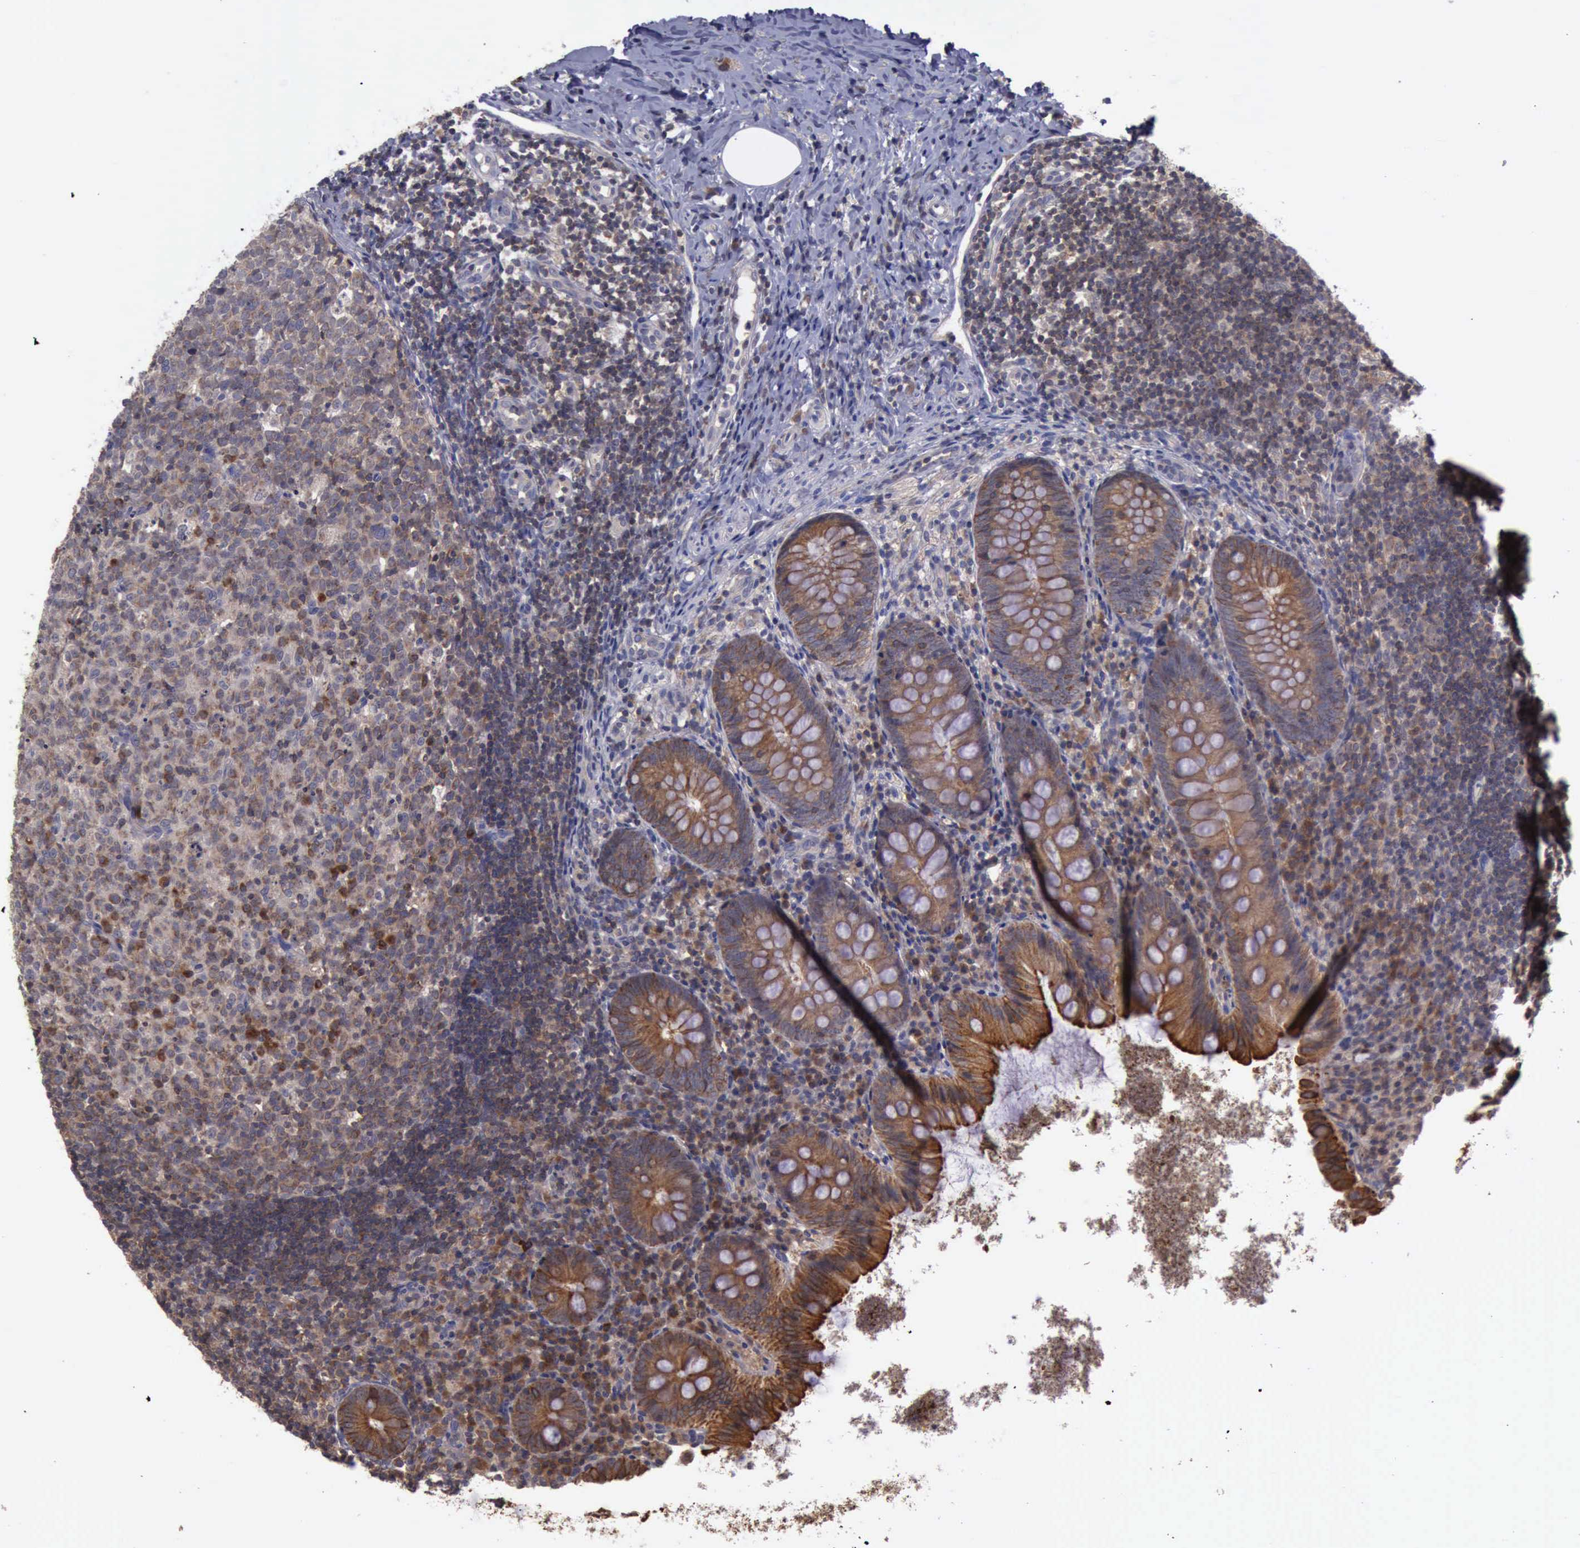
{"staining": {"intensity": "moderate", "quantity": ">75%", "location": "cytoplasmic/membranous"}, "tissue": "appendix", "cell_type": "Glandular cells", "image_type": "normal", "snomed": [{"axis": "morphology", "description": "Normal tissue, NOS"}, {"axis": "topography", "description": "Appendix"}], "caption": "This histopathology image displays IHC staining of normal human appendix, with medium moderate cytoplasmic/membranous staining in about >75% of glandular cells.", "gene": "RAB39B", "patient": {"sex": "female", "age": 9}}